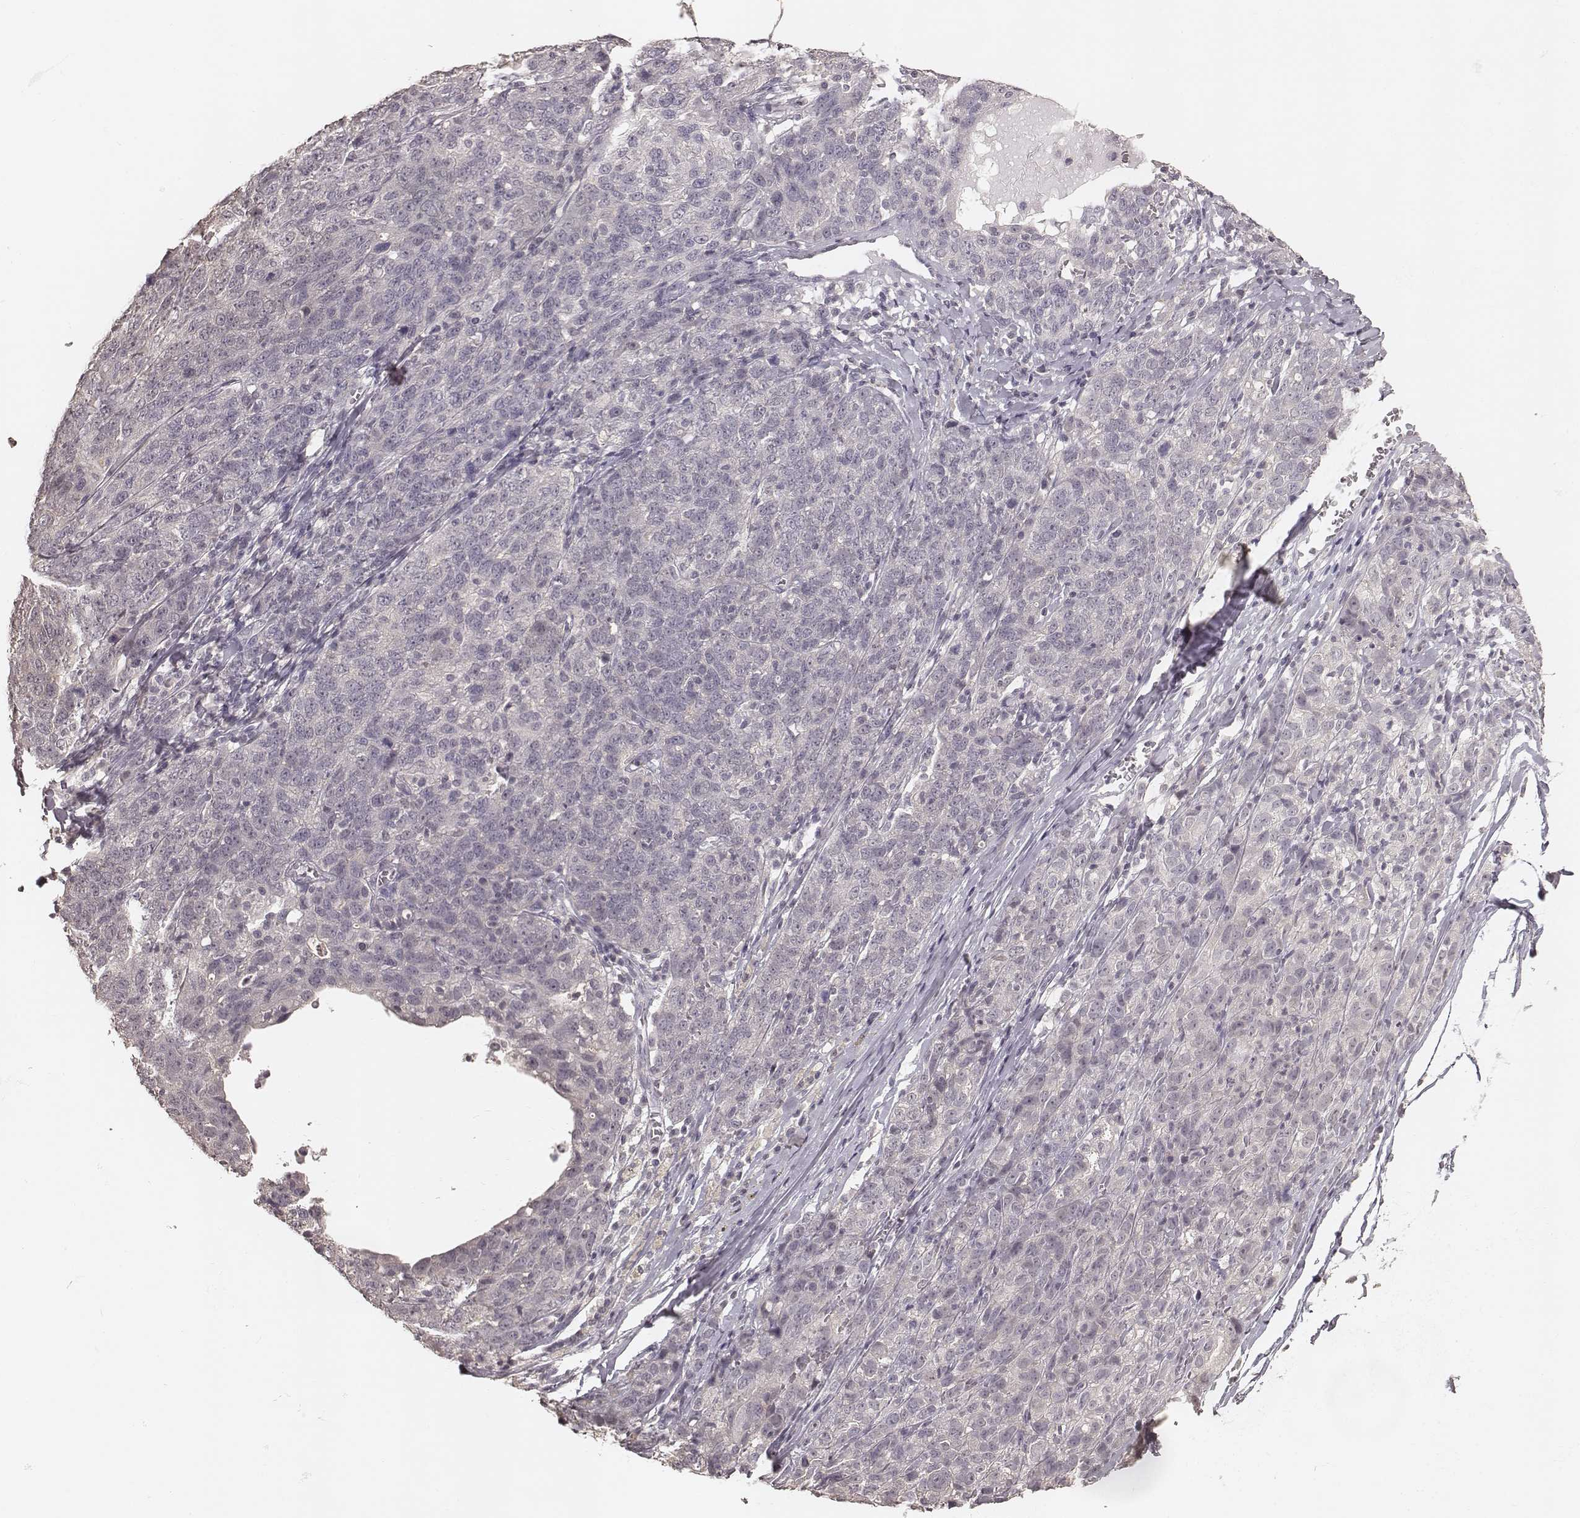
{"staining": {"intensity": "negative", "quantity": "none", "location": "none"}, "tissue": "ovarian cancer", "cell_type": "Tumor cells", "image_type": "cancer", "snomed": [{"axis": "morphology", "description": "Cystadenocarcinoma, serous, NOS"}, {"axis": "topography", "description": "Ovary"}], "caption": "An IHC image of ovarian serous cystadenocarcinoma is shown. There is no staining in tumor cells of ovarian serous cystadenocarcinoma. (Immunohistochemistry (ihc), brightfield microscopy, high magnification).", "gene": "LY6K", "patient": {"sex": "female", "age": 71}}